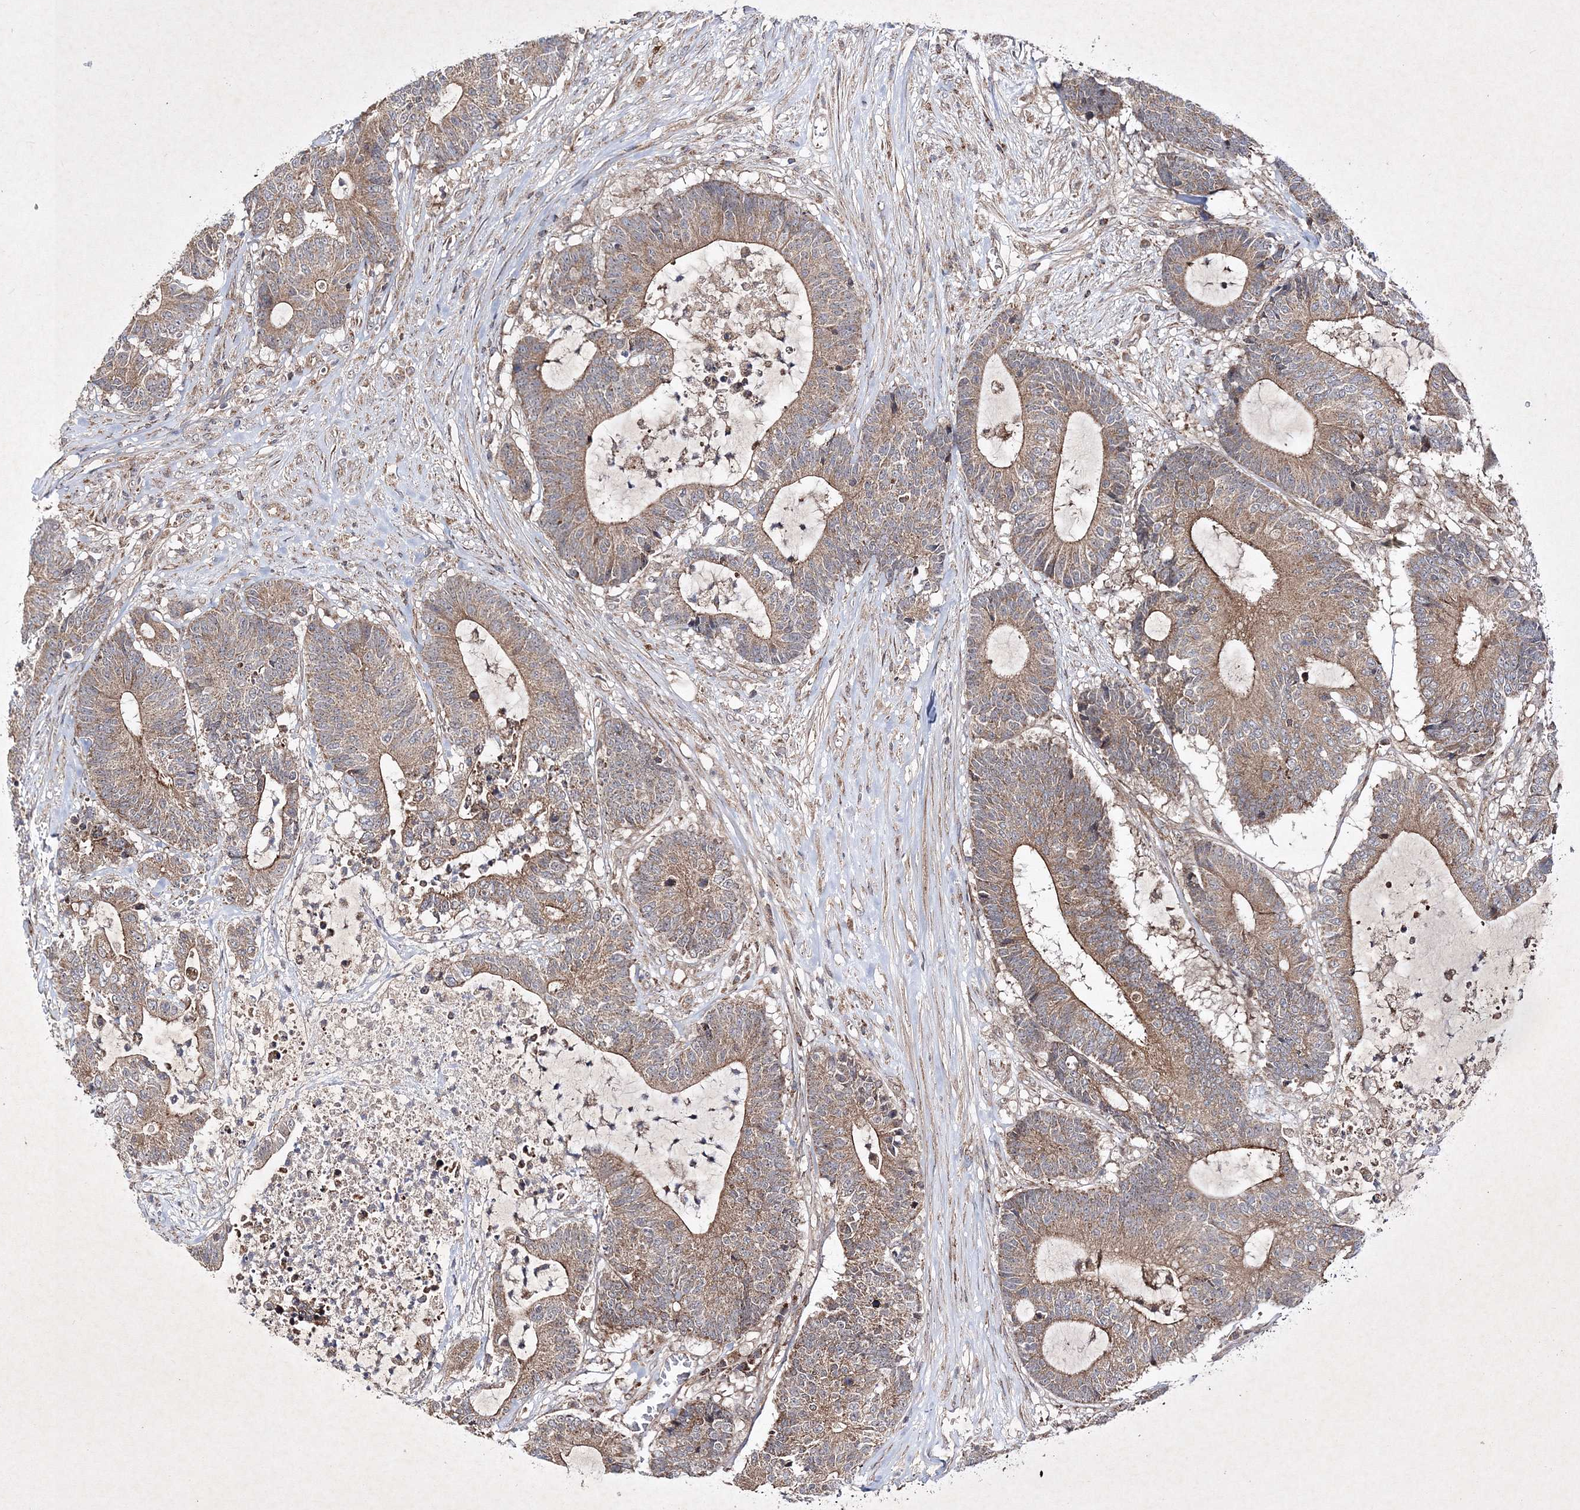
{"staining": {"intensity": "moderate", "quantity": "25%-75%", "location": "cytoplasmic/membranous"}, "tissue": "colorectal cancer", "cell_type": "Tumor cells", "image_type": "cancer", "snomed": [{"axis": "morphology", "description": "Adenocarcinoma, NOS"}, {"axis": "topography", "description": "Colon"}], "caption": "A high-resolution micrograph shows immunohistochemistry staining of adenocarcinoma (colorectal), which exhibits moderate cytoplasmic/membranous staining in approximately 25%-75% of tumor cells.", "gene": "SCRN3", "patient": {"sex": "female", "age": 84}}